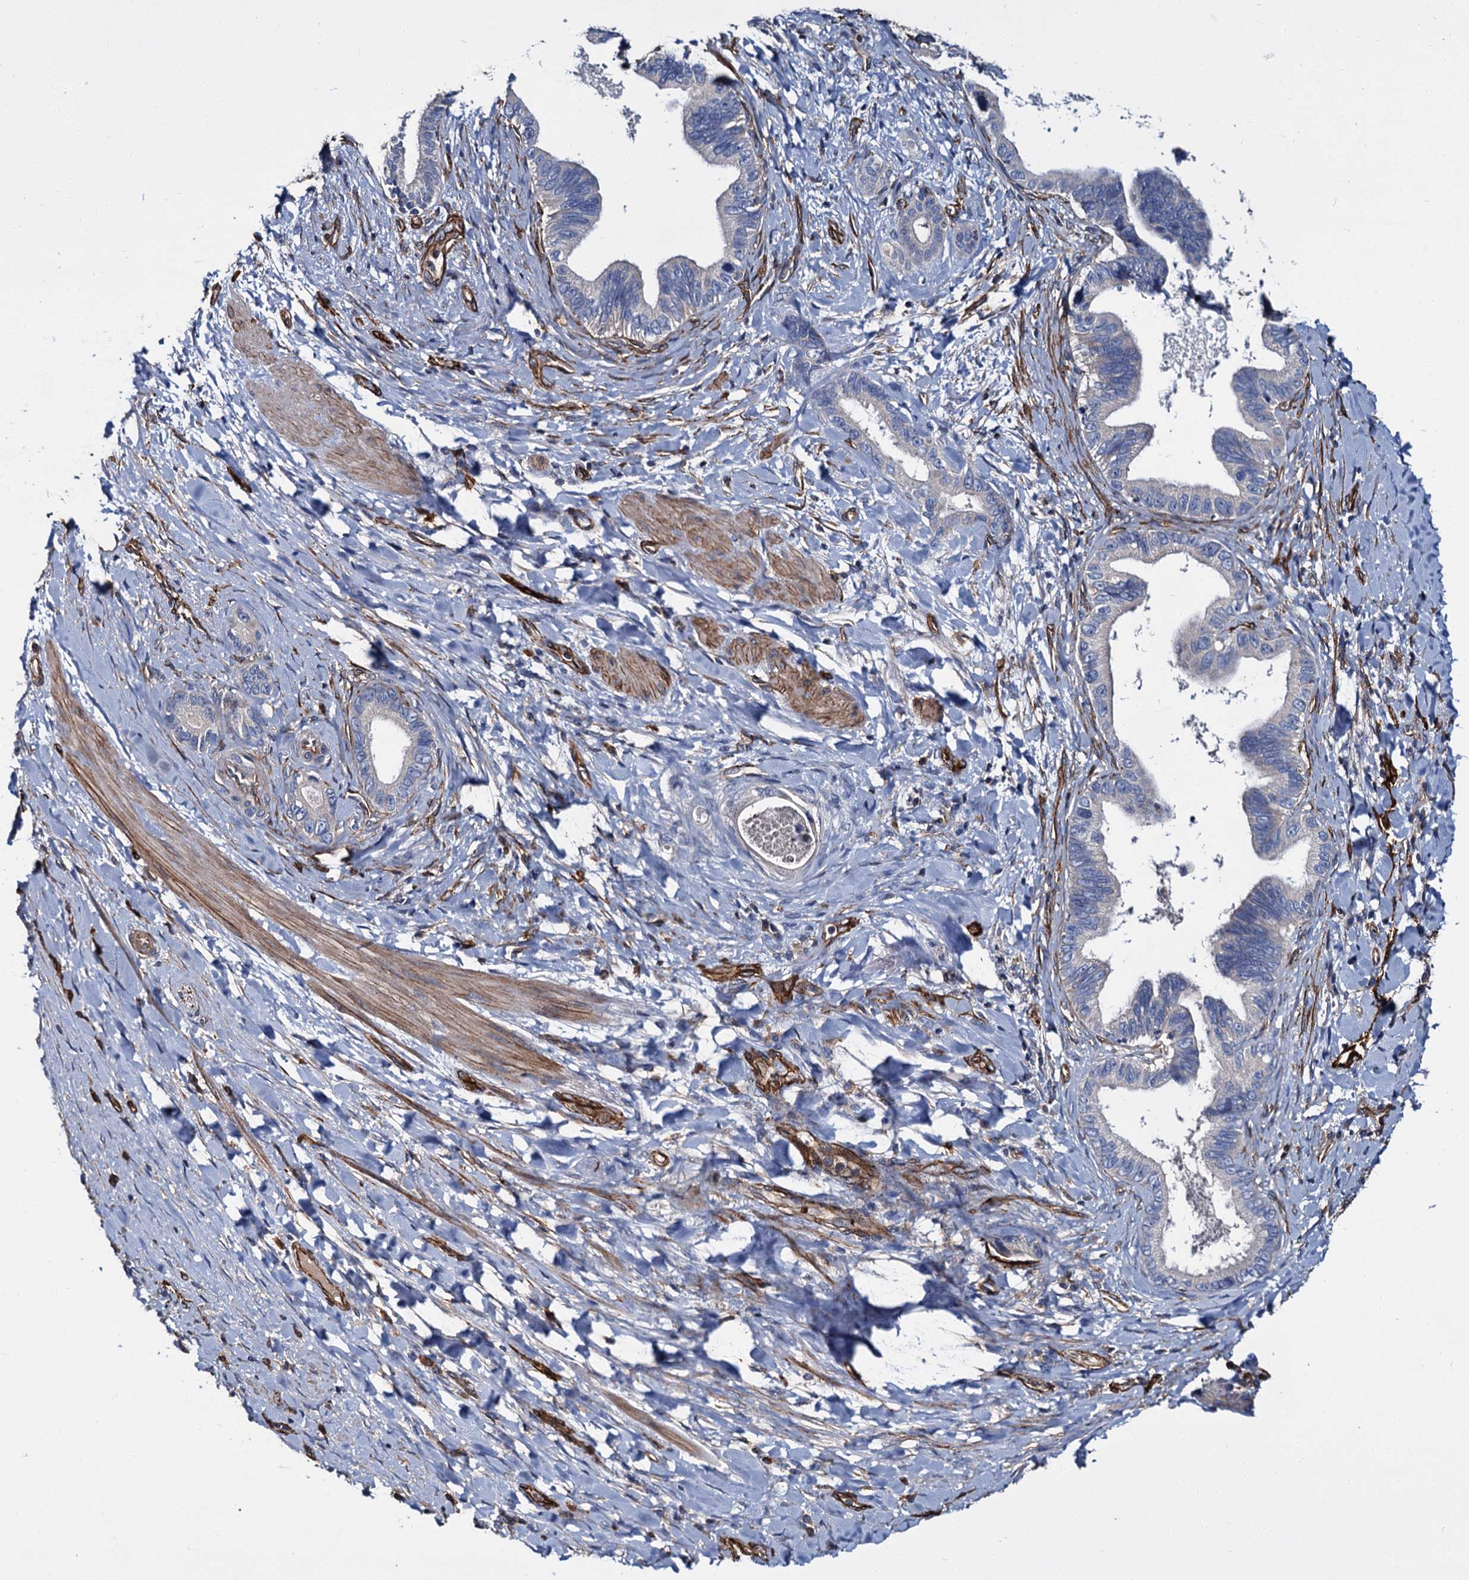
{"staining": {"intensity": "negative", "quantity": "none", "location": "none"}, "tissue": "pancreatic cancer", "cell_type": "Tumor cells", "image_type": "cancer", "snomed": [{"axis": "morphology", "description": "Adenocarcinoma, NOS"}, {"axis": "topography", "description": "Pancreas"}], "caption": "Tumor cells show no significant expression in pancreatic cancer.", "gene": "CACNA1C", "patient": {"sex": "female", "age": 55}}